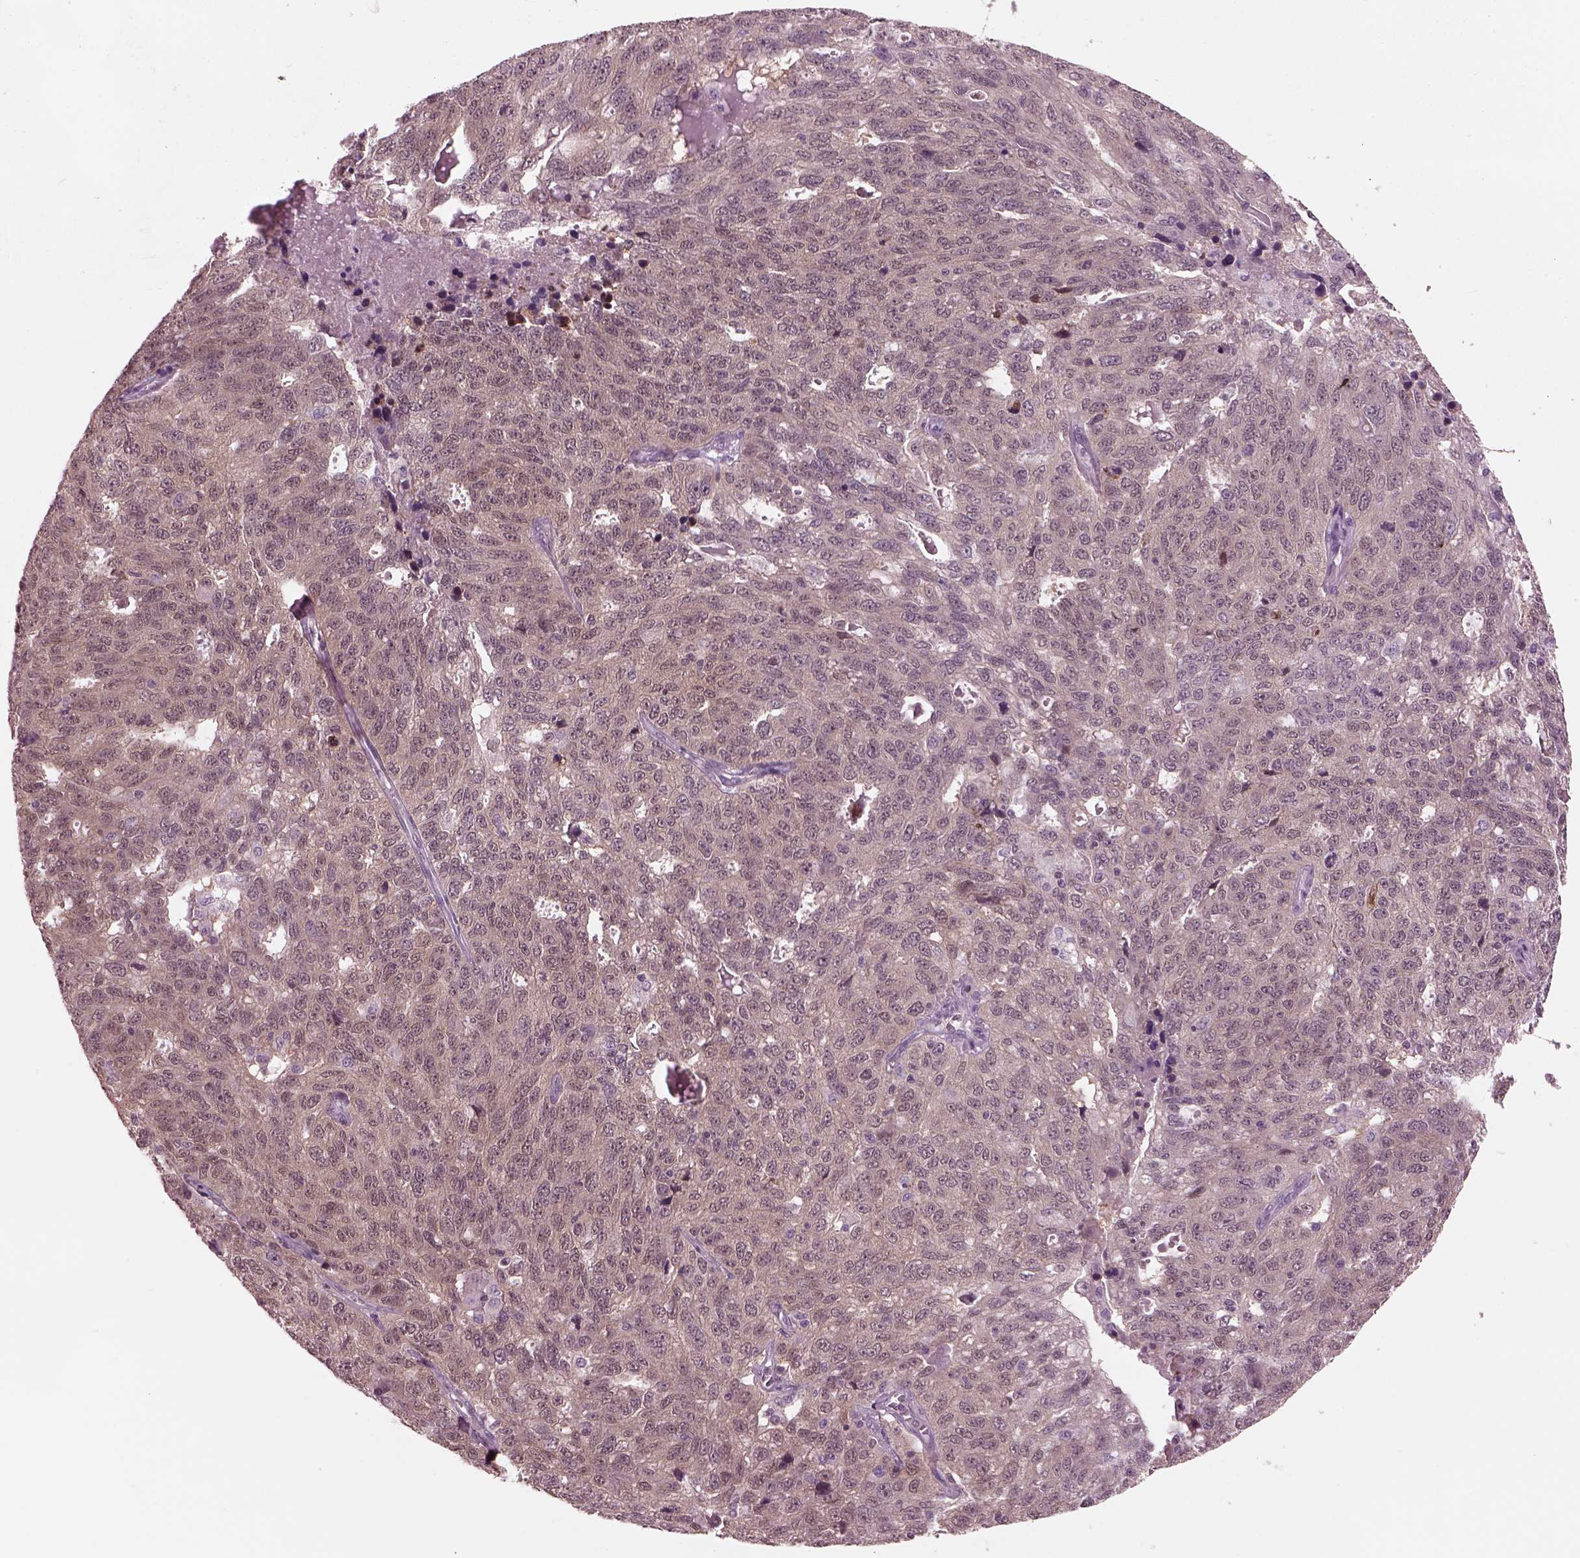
{"staining": {"intensity": "weak", "quantity": ">75%", "location": "cytoplasmic/membranous"}, "tissue": "ovarian cancer", "cell_type": "Tumor cells", "image_type": "cancer", "snomed": [{"axis": "morphology", "description": "Cystadenocarcinoma, serous, NOS"}, {"axis": "topography", "description": "Ovary"}], "caption": "Human serous cystadenocarcinoma (ovarian) stained for a protein (brown) reveals weak cytoplasmic/membranous positive staining in approximately >75% of tumor cells.", "gene": "SRI", "patient": {"sex": "female", "age": 71}}